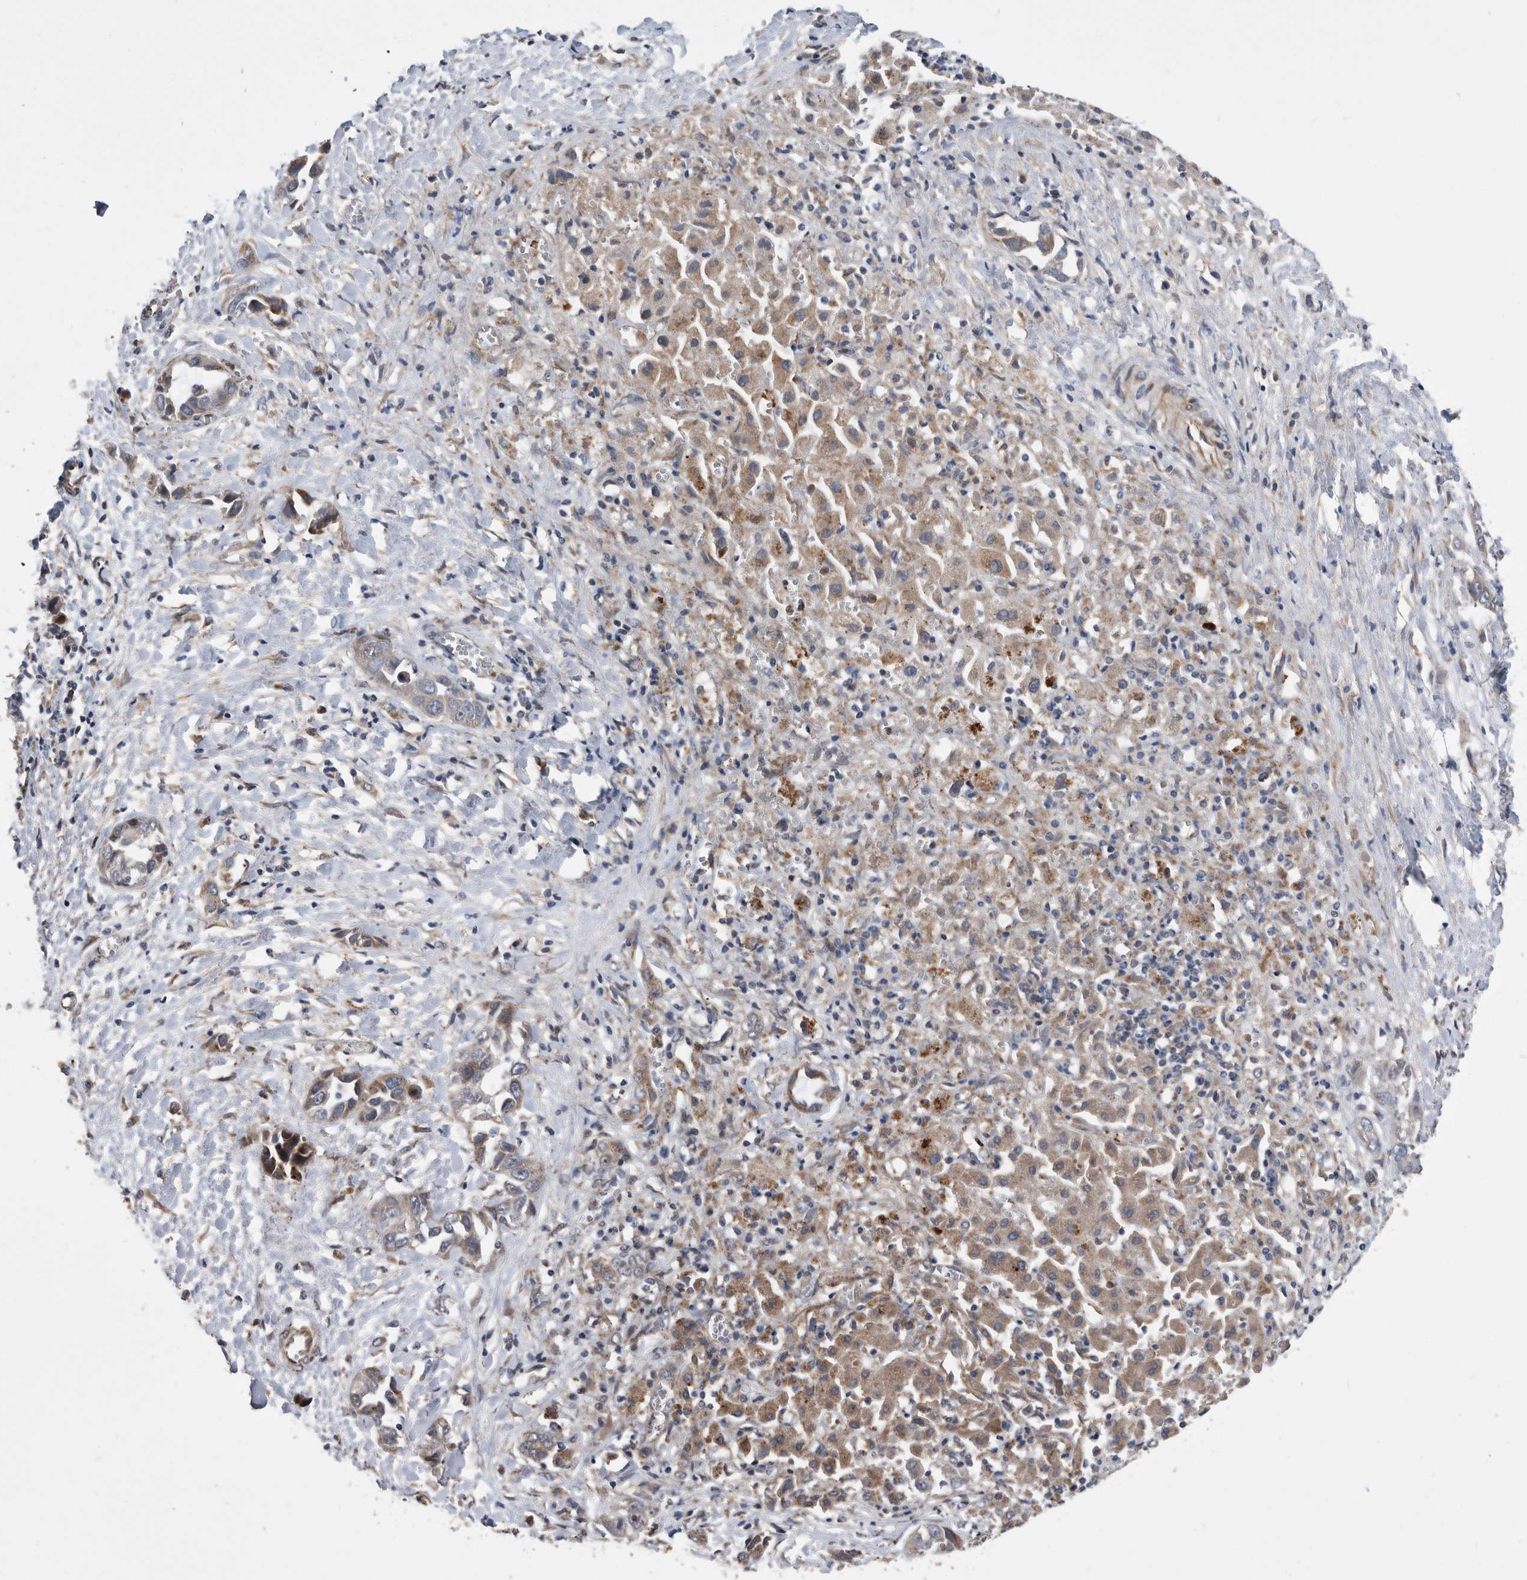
{"staining": {"intensity": "moderate", "quantity": "<25%", "location": "cytoplasmic/membranous"}, "tissue": "liver cancer", "cell_type": "Tumor cells", "image_type": "cancer", "snomed": [{"axis": "morphology", "description": "Cholangiocarcinoma"}, {"axis": "topography", "description": "Liver"}], "caption": "Immunohistochemistry staining of liver cholangiocarcinoma, which demonstrates low levels of moderate cytoplasmic/membranous positivity in about <25% of tumor cells indicating moderate cytoplasmic/membranous protein expression. The staining was performed using DAB (brown) for protein detection and nuclei were counterstained in hematoxylin (blue).", "gene": "SERINC2", "patient": {"sex": "female", "age": 52}}